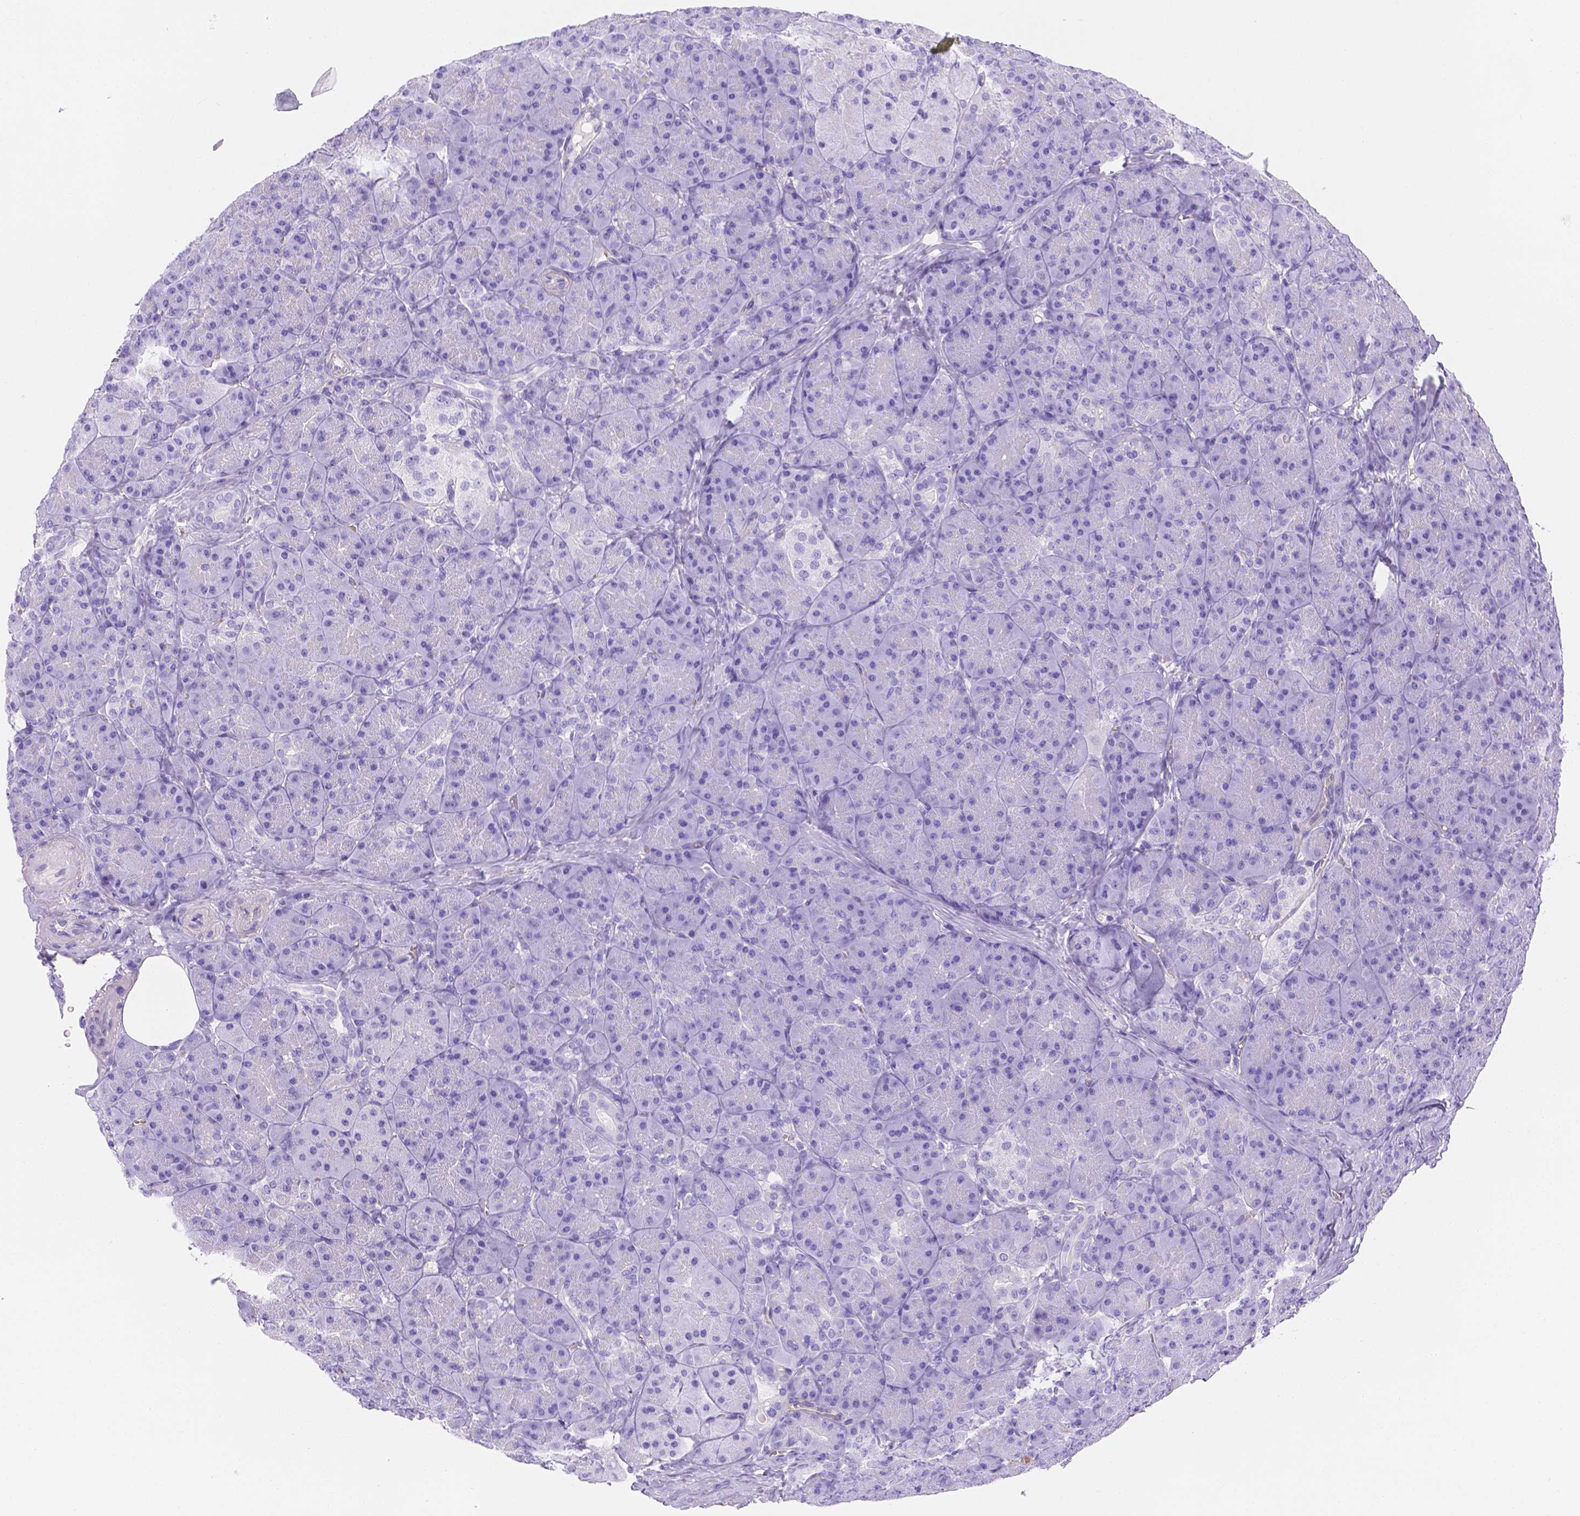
{"staining": {"intensity": "negative", "quantity": "none", "location": "none"}, "tissue": "pancreas", "cell_type": "Exocrine glandular cells", "image_type": "normal", "snomed": [{"axis": "morphology", "description": "Normal tissue, NOS"}, {"axis": "topography", "description": "Pancreas"}], "caption": "Immunohistochemistry (IHC) micrograph of benign pancreas: pancreas stained with DAB exhibits no significant protein staining in exocrine glandular cells. Brightfield microscopy of immunohistochemistry (IHC) stained with DAB (3,3'-diaminobenzidine) (brown) and hematoxylin (blue), captured at high magnification.", "gene": "SLC40A1", "patient": {"sex": "male", "age": 57}}